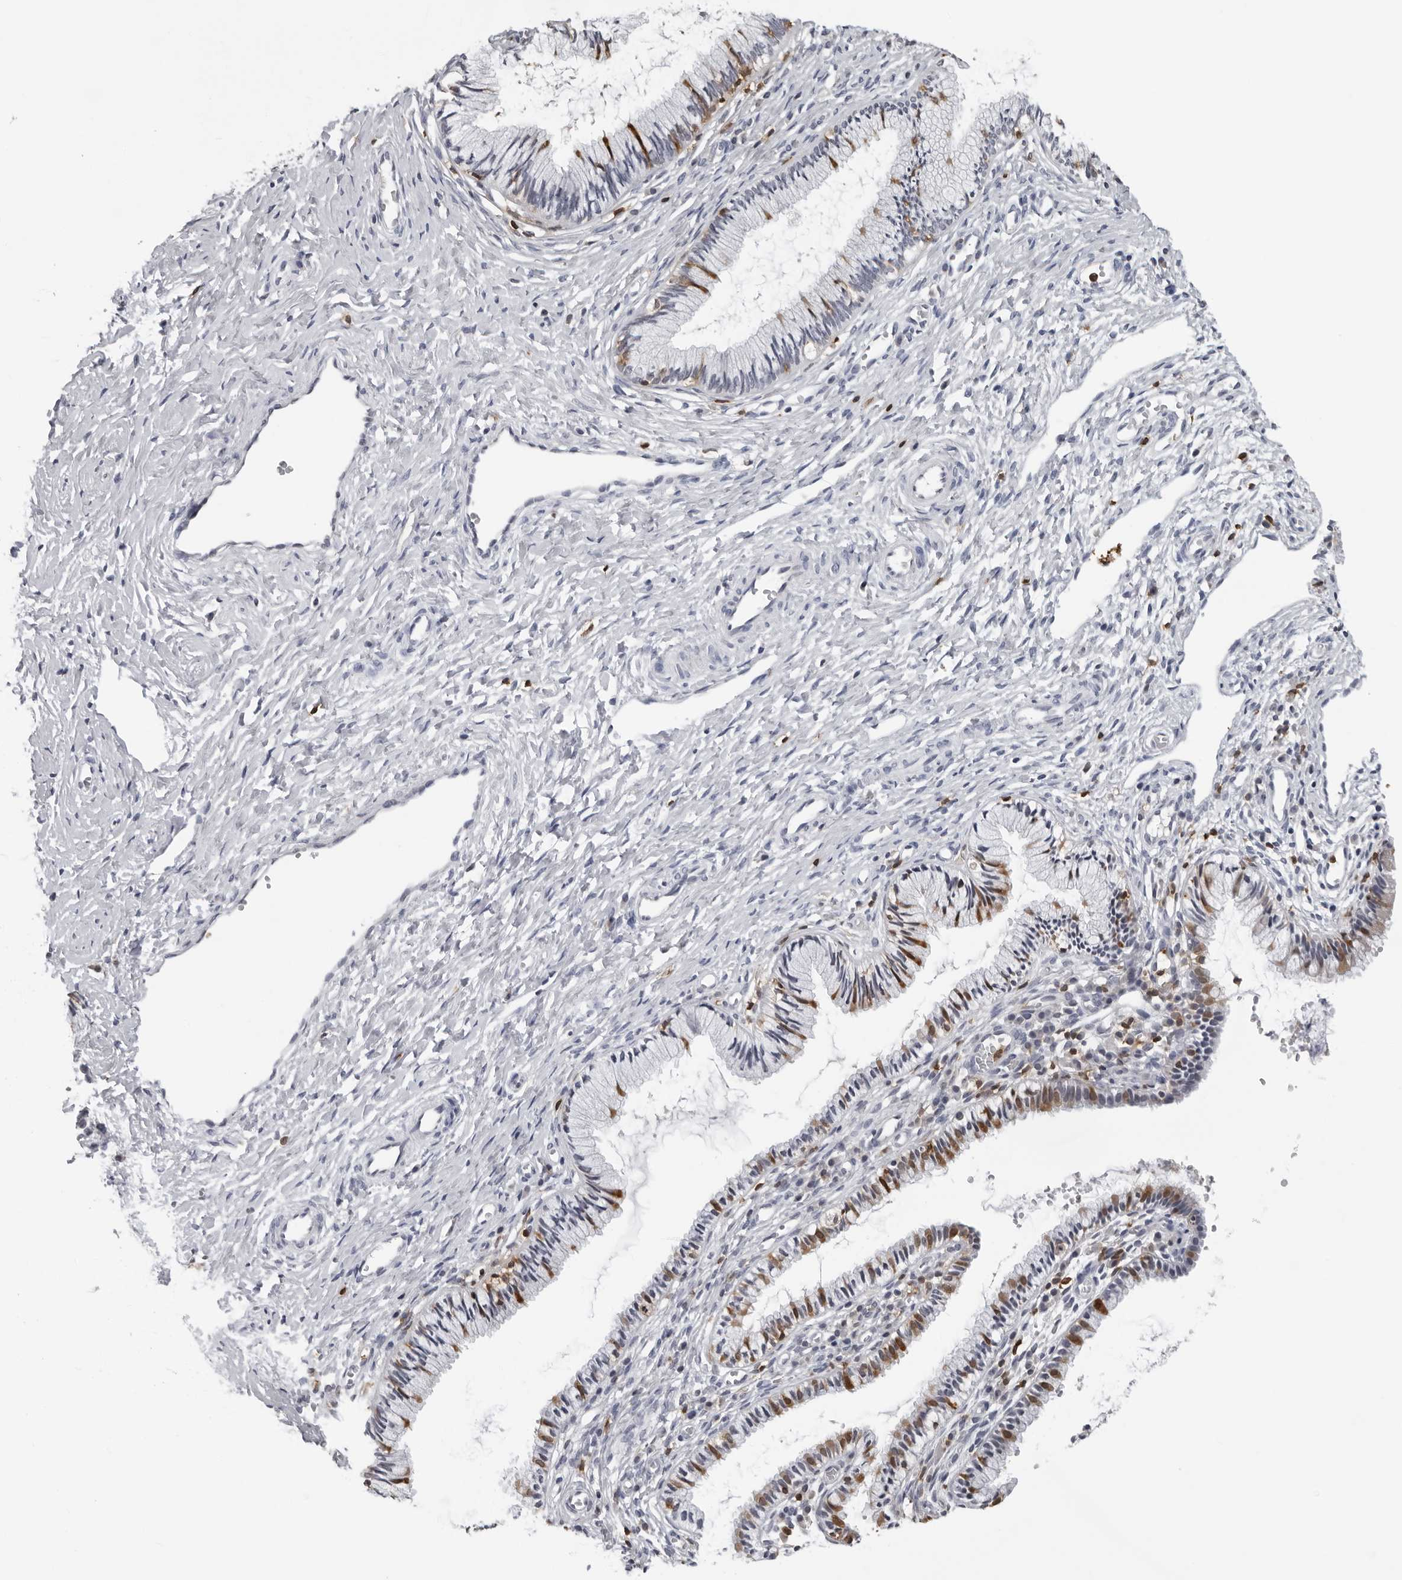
{"staining": {"intensity": "moderate", "quantity": "25%-75%", "location": "cytoplasmic/membranous"}, "tissue": "cervix", "cell_type": "Glandular cells", "image_type": "normal", "snomed": [{"axis": "morphology", "description": "Normal tissue, NOS"}, {"axis": "topography", "description": "Cervix"}], "caption": "Moderate cytoplasmic/membranous expression for a protein is present in about 25%-75% of glandular cells of benign cervix using immunohistochemistry (IHC).", "gene": "HSPH1", "patient": {"sex": "female", "age": 27}}